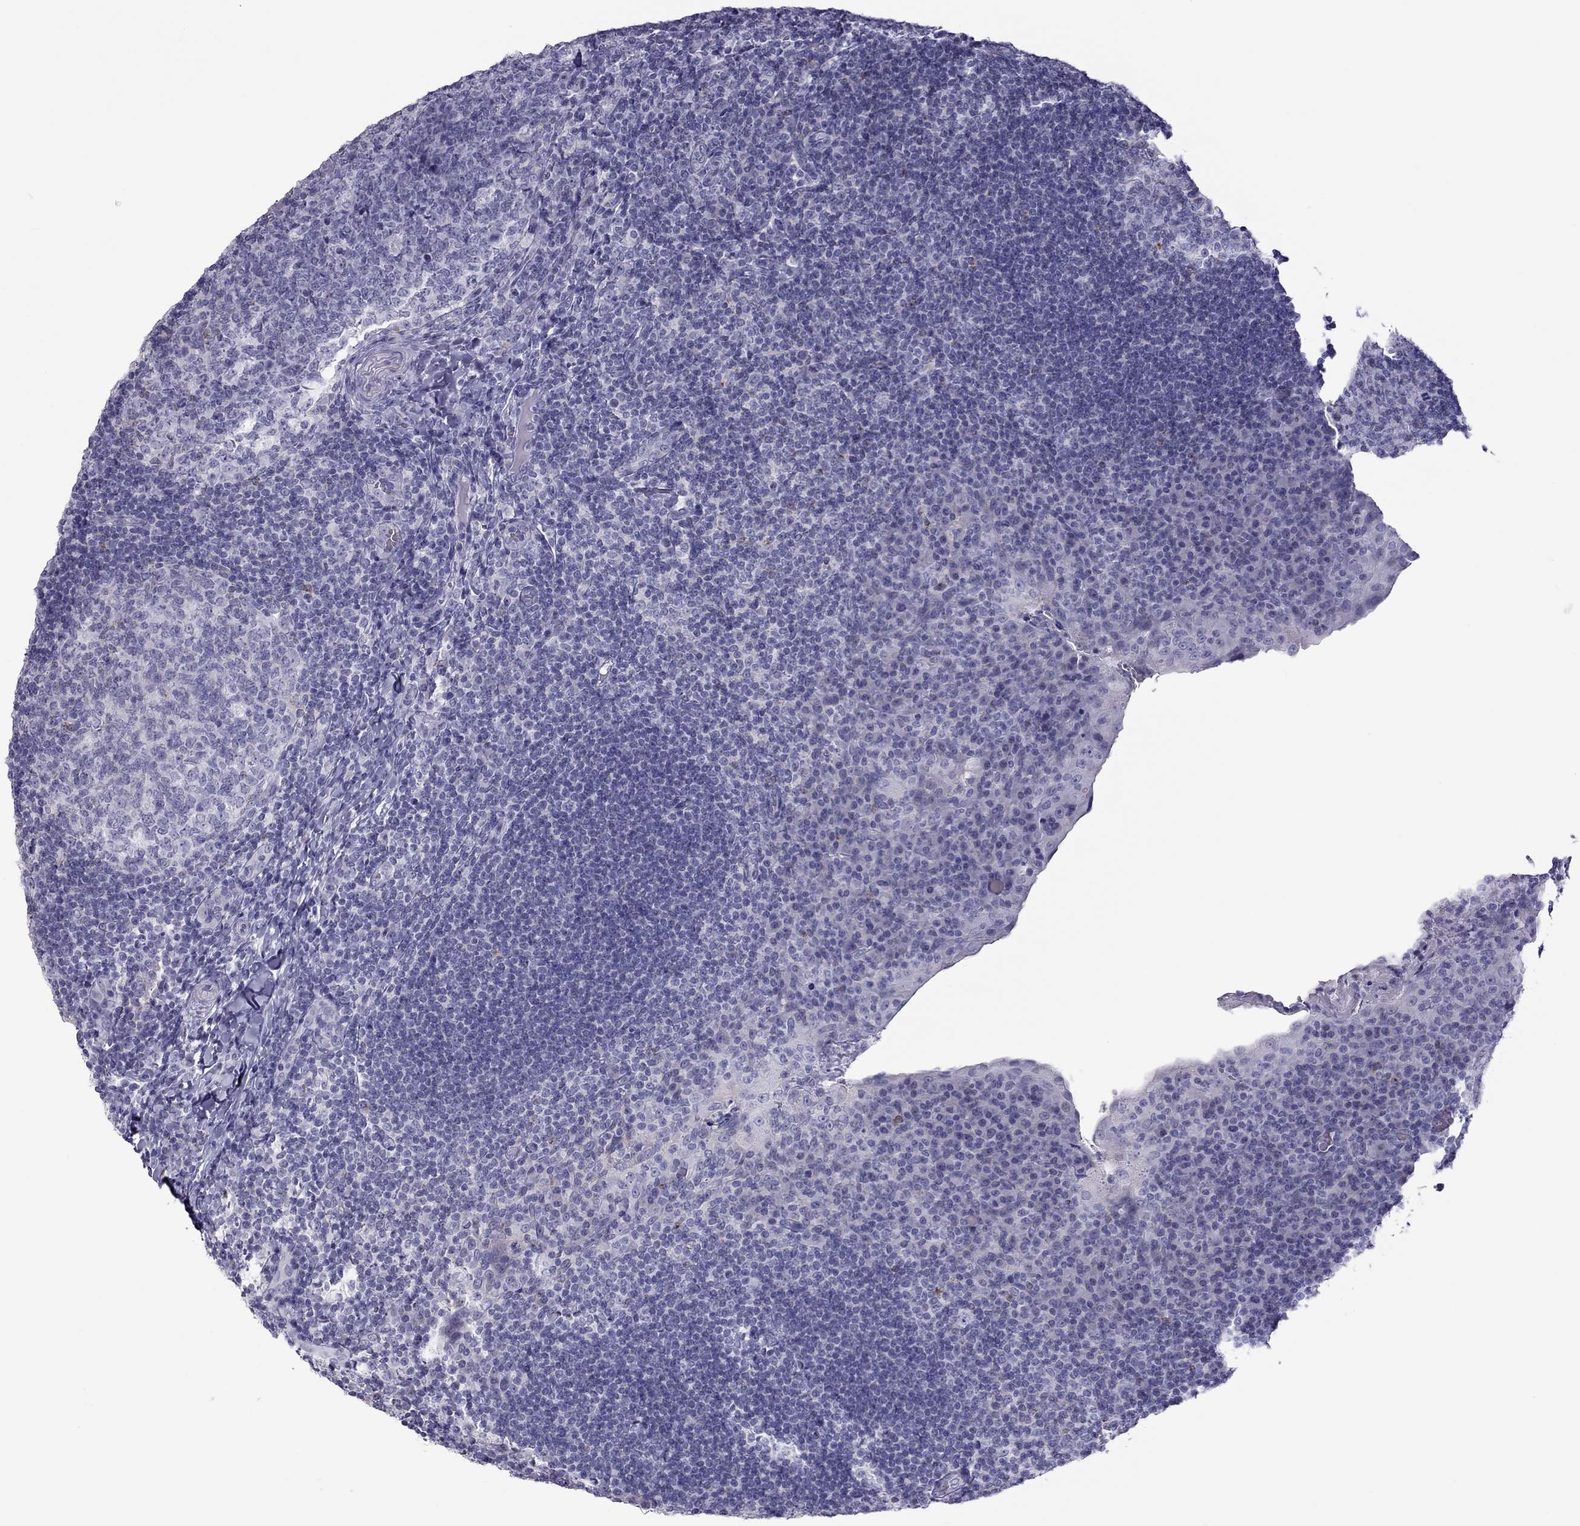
{"staining": {"intensity": "negative", "quantity": "none", "location": "none"}, "tissue": "tonsil", "cell_type": "Germinal center cells", "image_type": "normal", "snomed": [{"axis": "morphology", "description": "Normal tissue, NOS"}, {"axis": "topography", "description": "Tonsil"}], "caption": "Photomicrograph shows no protein staining in germinal center cells of normal tonsil. (Stains: DAB (3,3'-diaminobenzidine) IHC with hematoxylin counter stain, Microscopy: brightfield microscopy at high magnification).", "gene": "TEX14", "patient": {"sex": "male", "age": 17}}